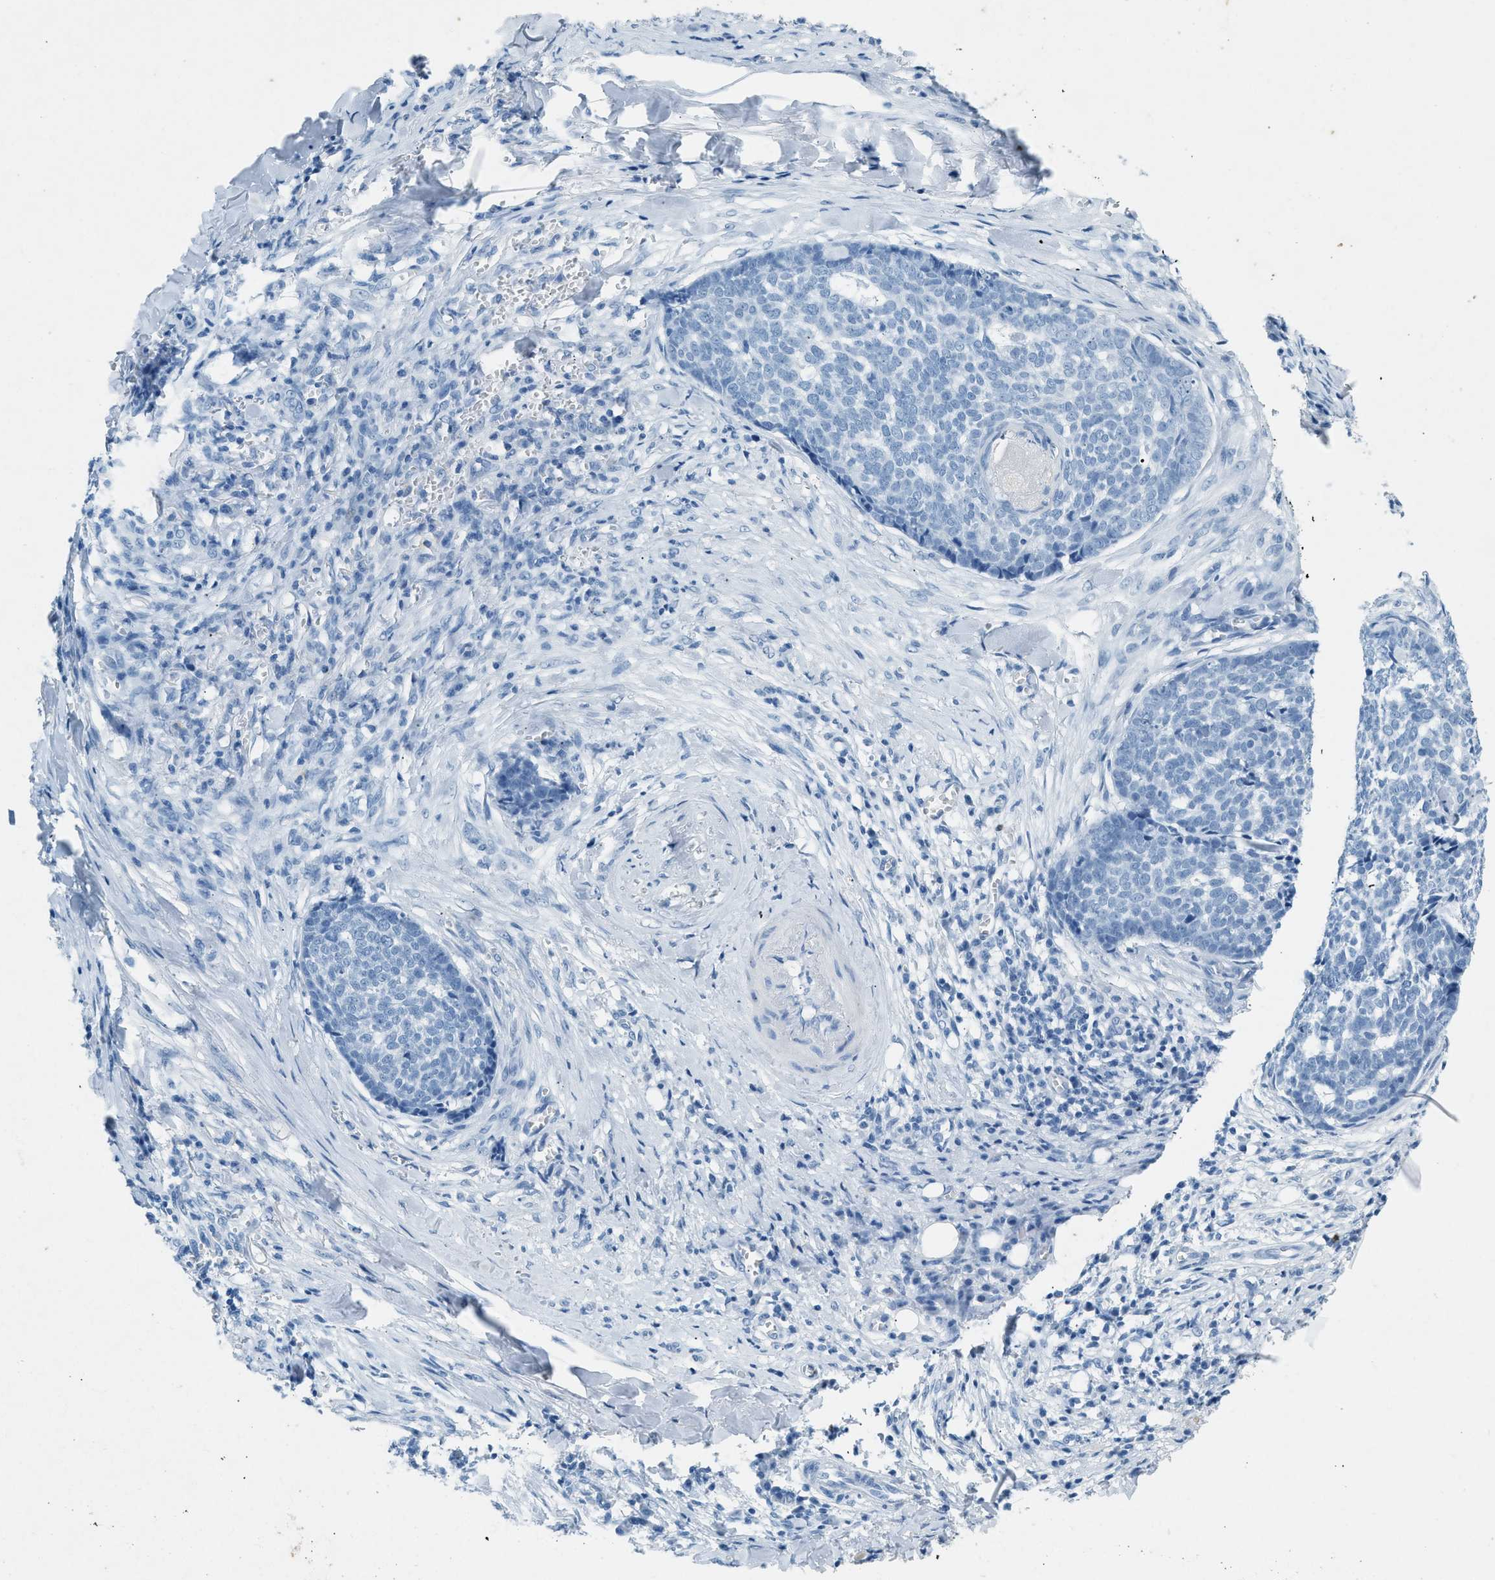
{"staining": {"intensity": "negative", "quantity": "none", "location": "none"}, "tissue": "skin cancer", "cell_type": "Tumor cells", "image_type": "cancer", "snomed": [{"axis": "morphology", "description": "Basal cell carcinoma"}, {"axis": "topography", "description": "Skin"}], "caption": "High magnification brightfield microscopy of basal cell carcinoma (skin) stained with DAB (3,3'-diaminobenzidine) (brown) and counterstained with hematoxylin (blue): tumor cells show no significant staining.", "gene": "HHATL", "patient": {"sex": "male", "age": 84}}